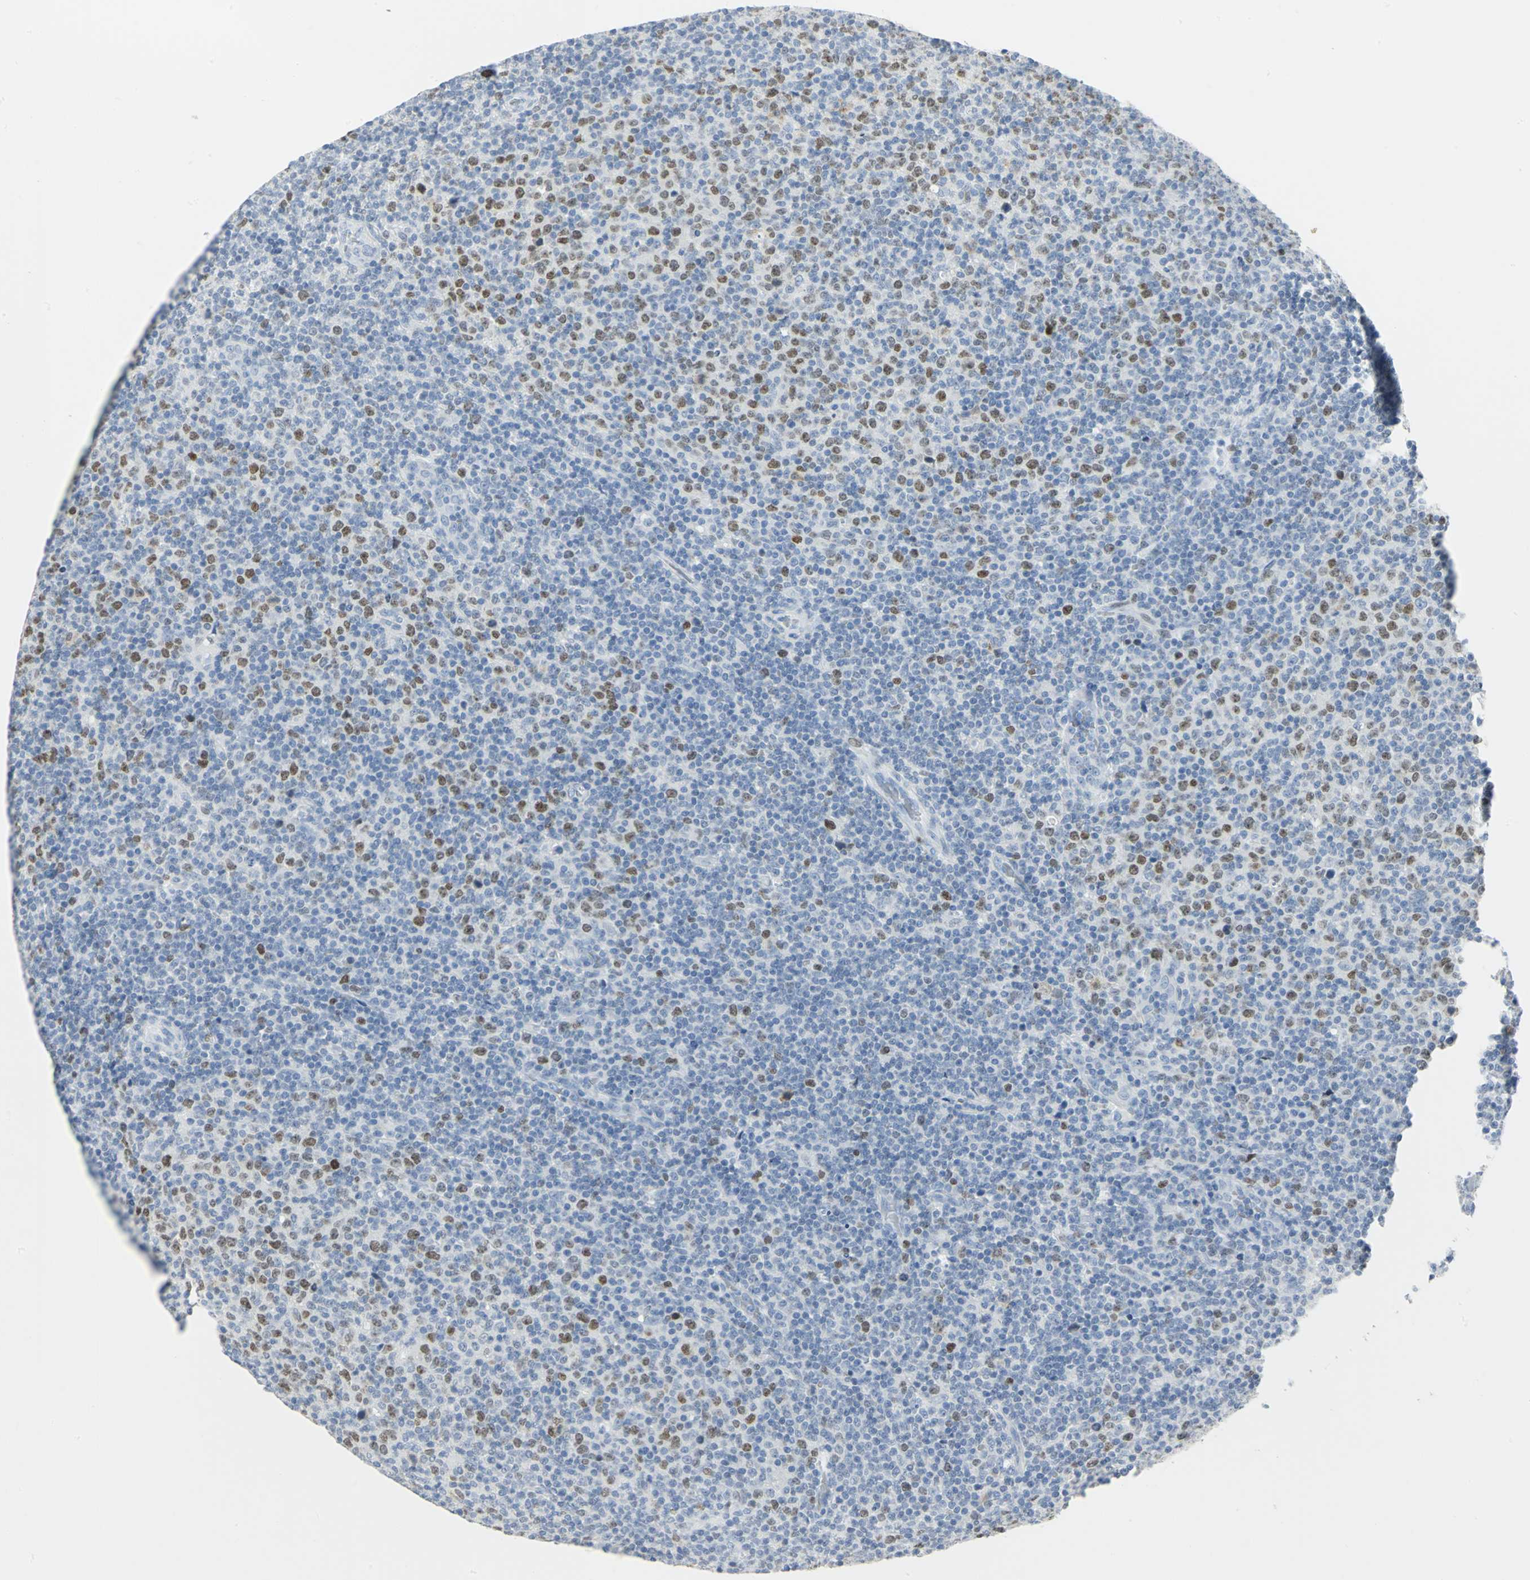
{"staining": {"intensity": "strong", "quantity": "<25%", "location": "nuclear"}, "tissue": "lymphoma", "cell_type": "Tumor cells", "image_type": "cancer", "snomed": [{"axis": "morphology", "description": "Malignant lymphoma, non-Hodgkin's type, Low grade"}, {"axis": "topography", "description": "Lymph node"}], "caption": "A photomicrograph of human malignant lymphoma, non-Hodgkin's type (low-grade) stained for a protein shows strong nuclear brown staining in tumor cells. The staining was performed using DAB (3,3'-diaminobenzidine), with brown indicating positive protein expression. Nuclei are stained blue with hematoxylin.", "gene": "HELLS", "patient": {"sex": "male", "age": 70}}